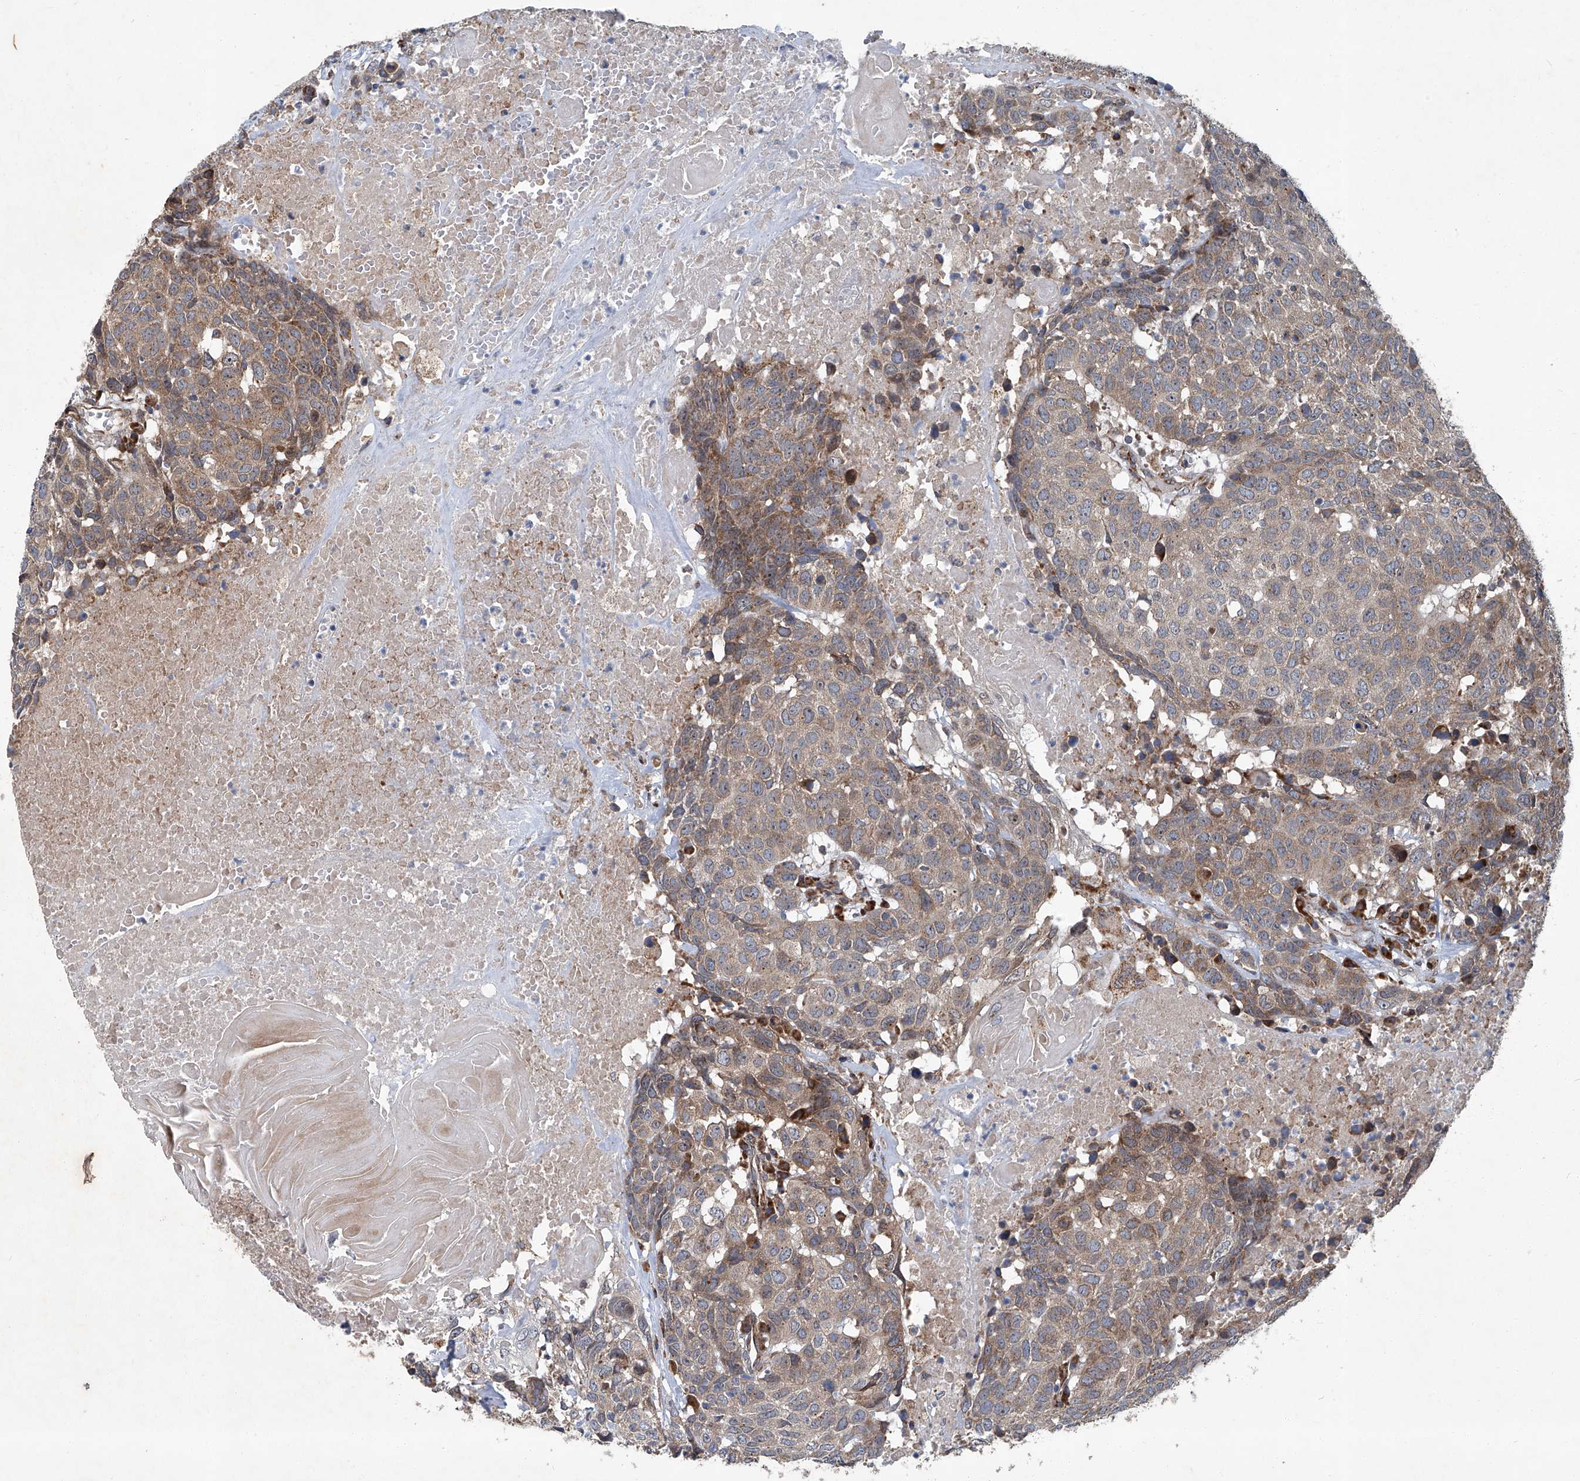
{"staining": {"intensity": "weak", "quantity": ">75%", "location": "cytoplasmic/membranous"}, "tissue": "head and neck cancer", "cell_type": "Tumor cells", "image_type": "cancer", "snomed": [{"axis": "morphology", "description": "Squamous cell carcinoma, NOS"}, {"axis": "topography", "description": "Head-Neck"}], "caption": "Approximately >75% of tumor cells in head and neck cancer demonstrate weak cytoplasmic/membranous protein expression as visualized by brown immunohistochemical staining.", "gene": "GPR132", "patient": {"sex": "male", "age": 66}}